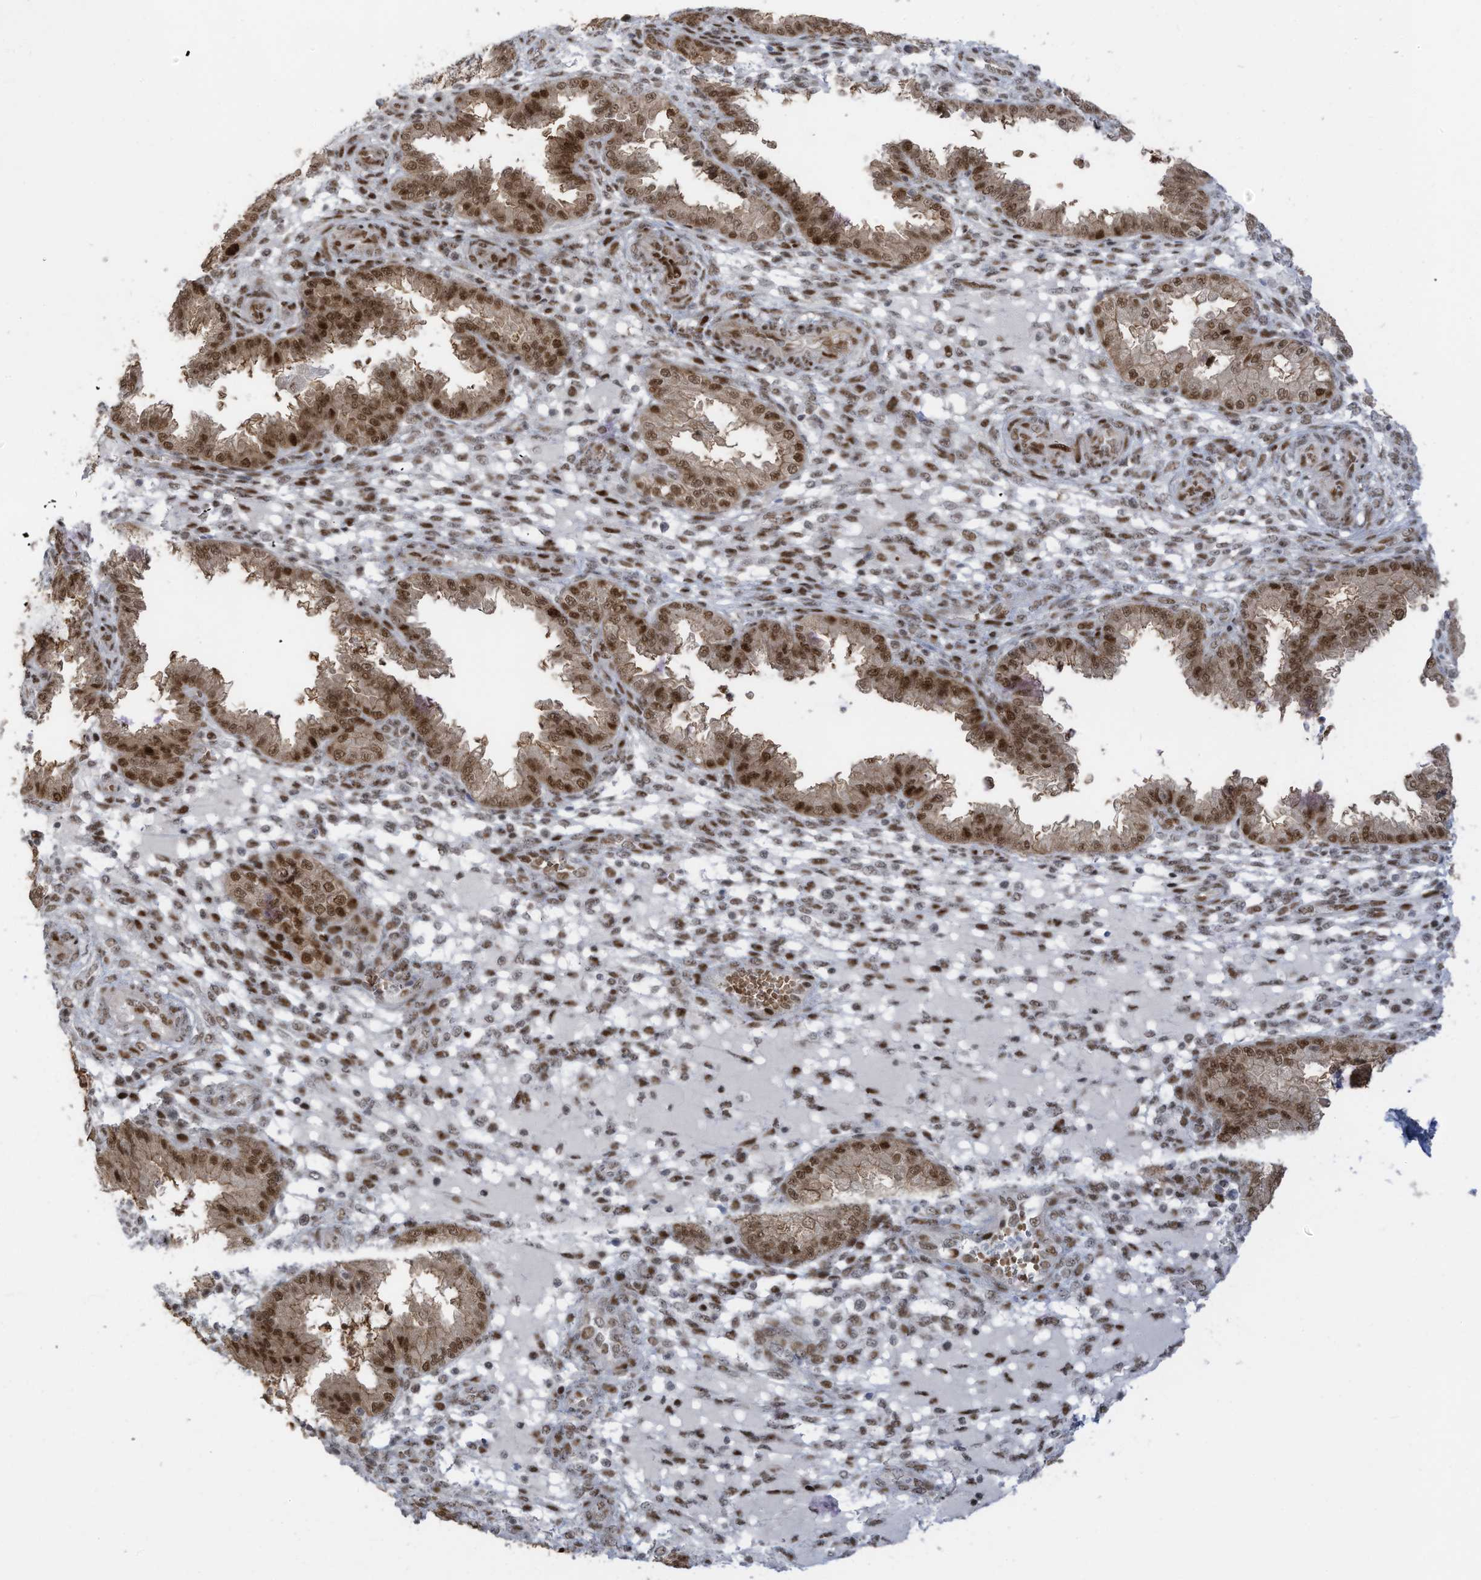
{"staining": {"intensity": "moderate", "quantity": ">75%", "location": "nuclear"}, "tissue": "endometrium", "cell_type": "Cells in endometrial stroma", "image_type": "normal", "snomed": [{"axis": "morphology", "description": "Normal tissue, NOS"}, {"axis": "topography", "description": "Endometrium"}], "caption": "IHC of benign endometrium displays medium levels of moderate nuclear positivity in approximately >75% of cells in endometrial stroma.", "gene": "ZCWPW2", "patient": {"sex": "female", "age": 33}}